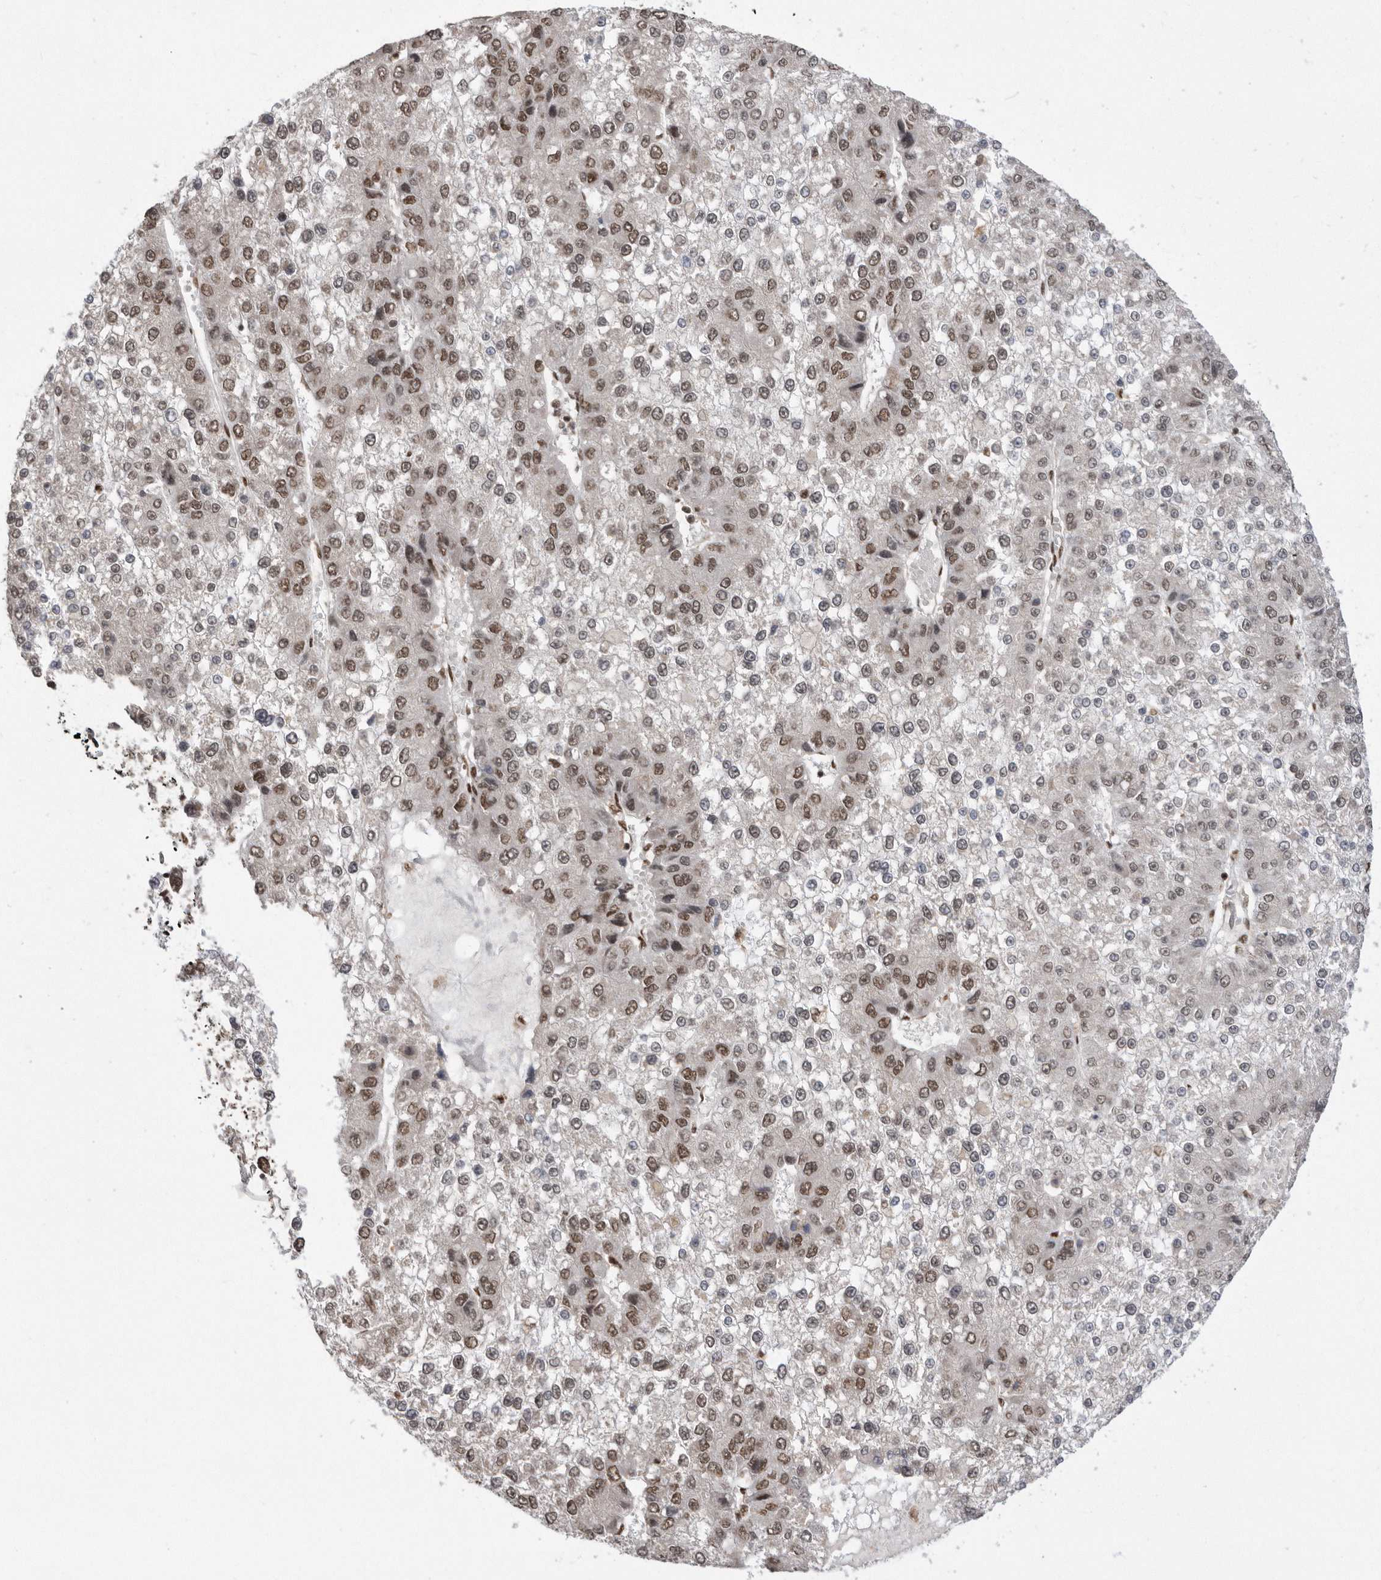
{"staining": {"intensity": "moderate", "quantity": "25%-75%", "location": "nuclear"}, "tissue": "liver cancer", "cell_type": "Tumor cells", "image_type": "cancer", "snomed": [{"axis": "morphology", "description": "Carcinoma, Hepatocellular, NOS"}, {"axis": "topography", "description": "Liver"}], "caption": "DAB immunohistochemical staining of human liver cancer reveals moderate nuclear protein positivity in approximately 25%-75% of tumor cells.", "gene": "TDRD3", "patient": {"sex": "female", "age": 73}}